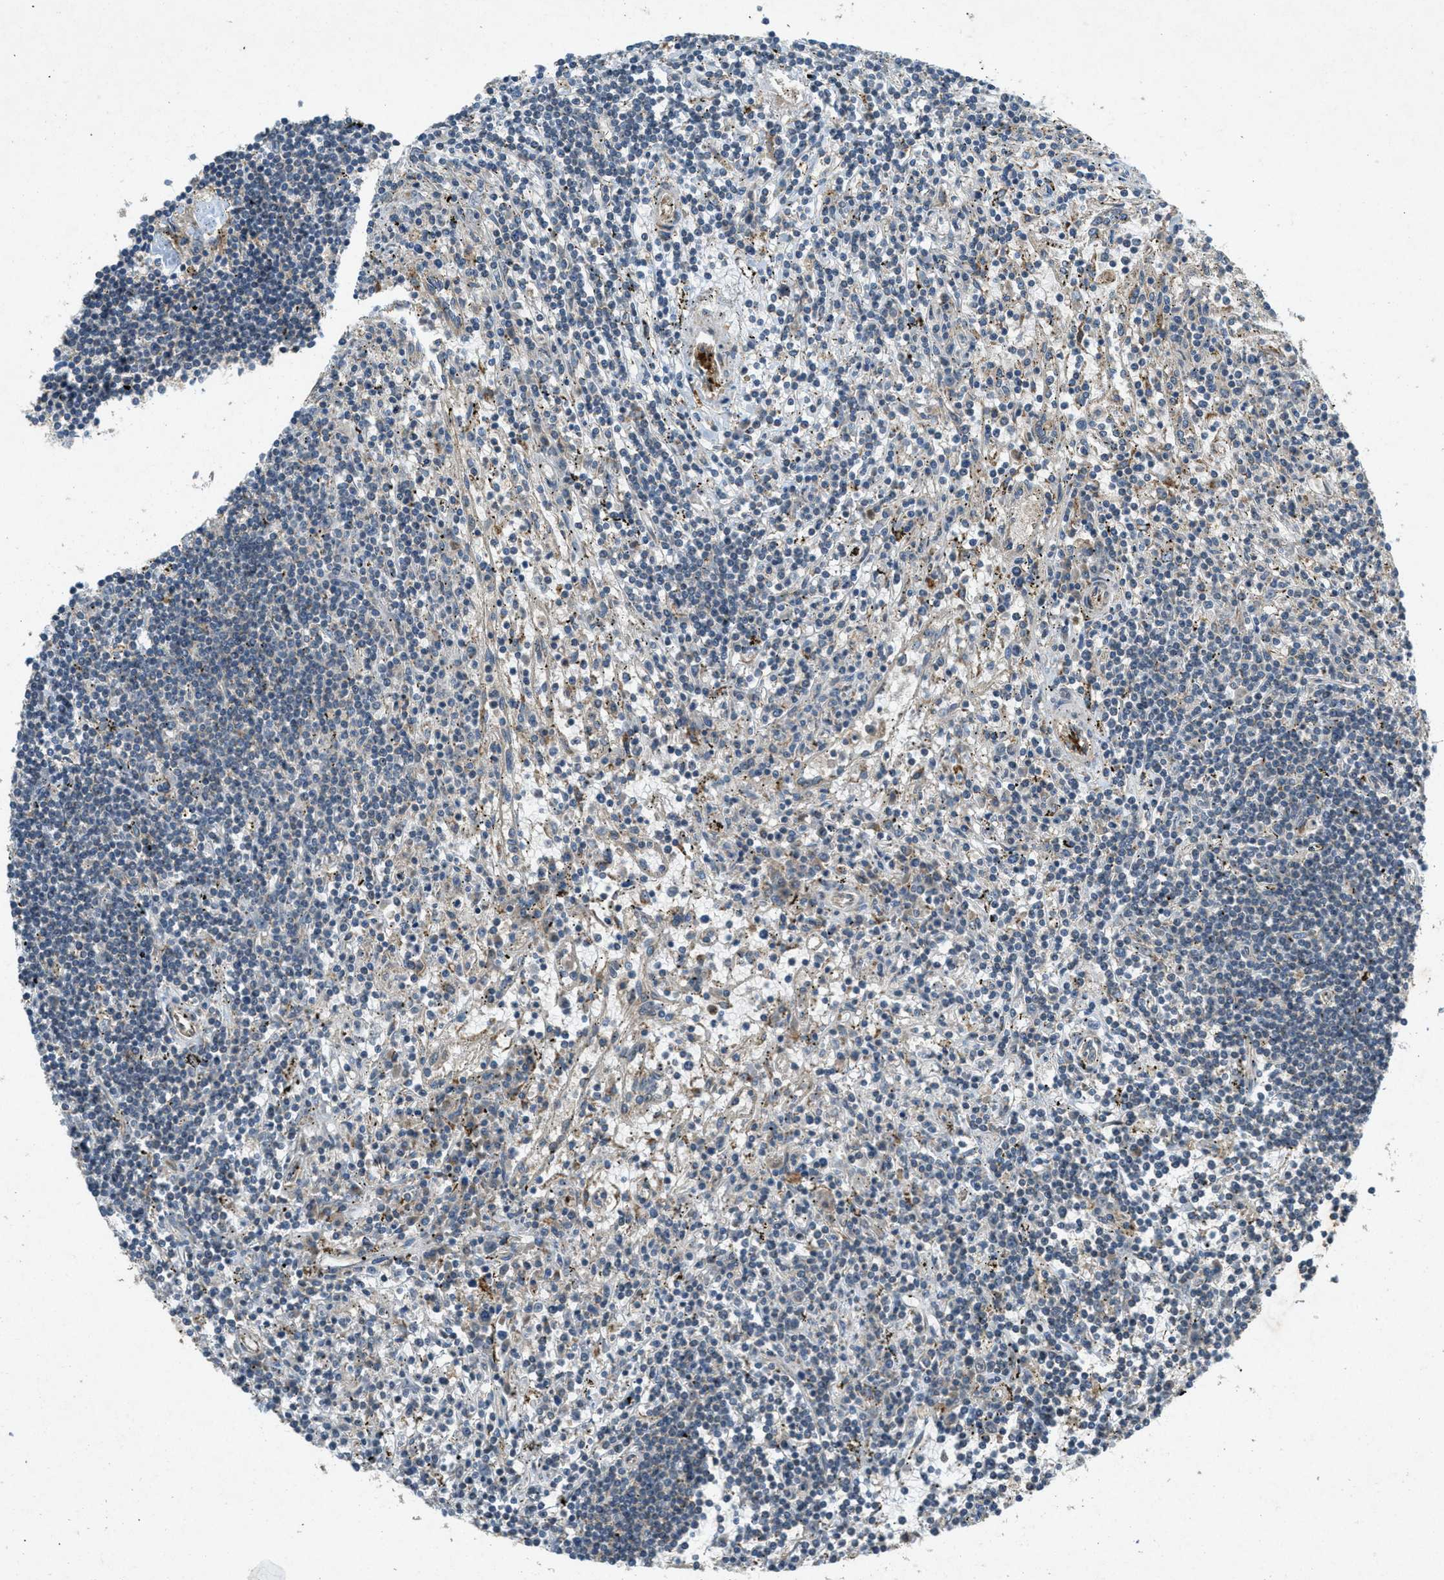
{"staining": {"intensity": "negative", "quantity": "none", "location": "none"}, "tissue": "lymphoma", "cell_type": "Tumor cells", "image_type": "cancer", "snomed": [{"axis": "morphology", "description": "Malignant lymphoma, non-Hodgkin's type, Low grade"}, {"axis": "topography", "description": "Spleen"}], "caption": "An image of lymphoma stained for a protein exhibits no brown staining in tumor cells.", "gene": "PPP1R15A", "patient": {"sex": "male", "age": 76}}